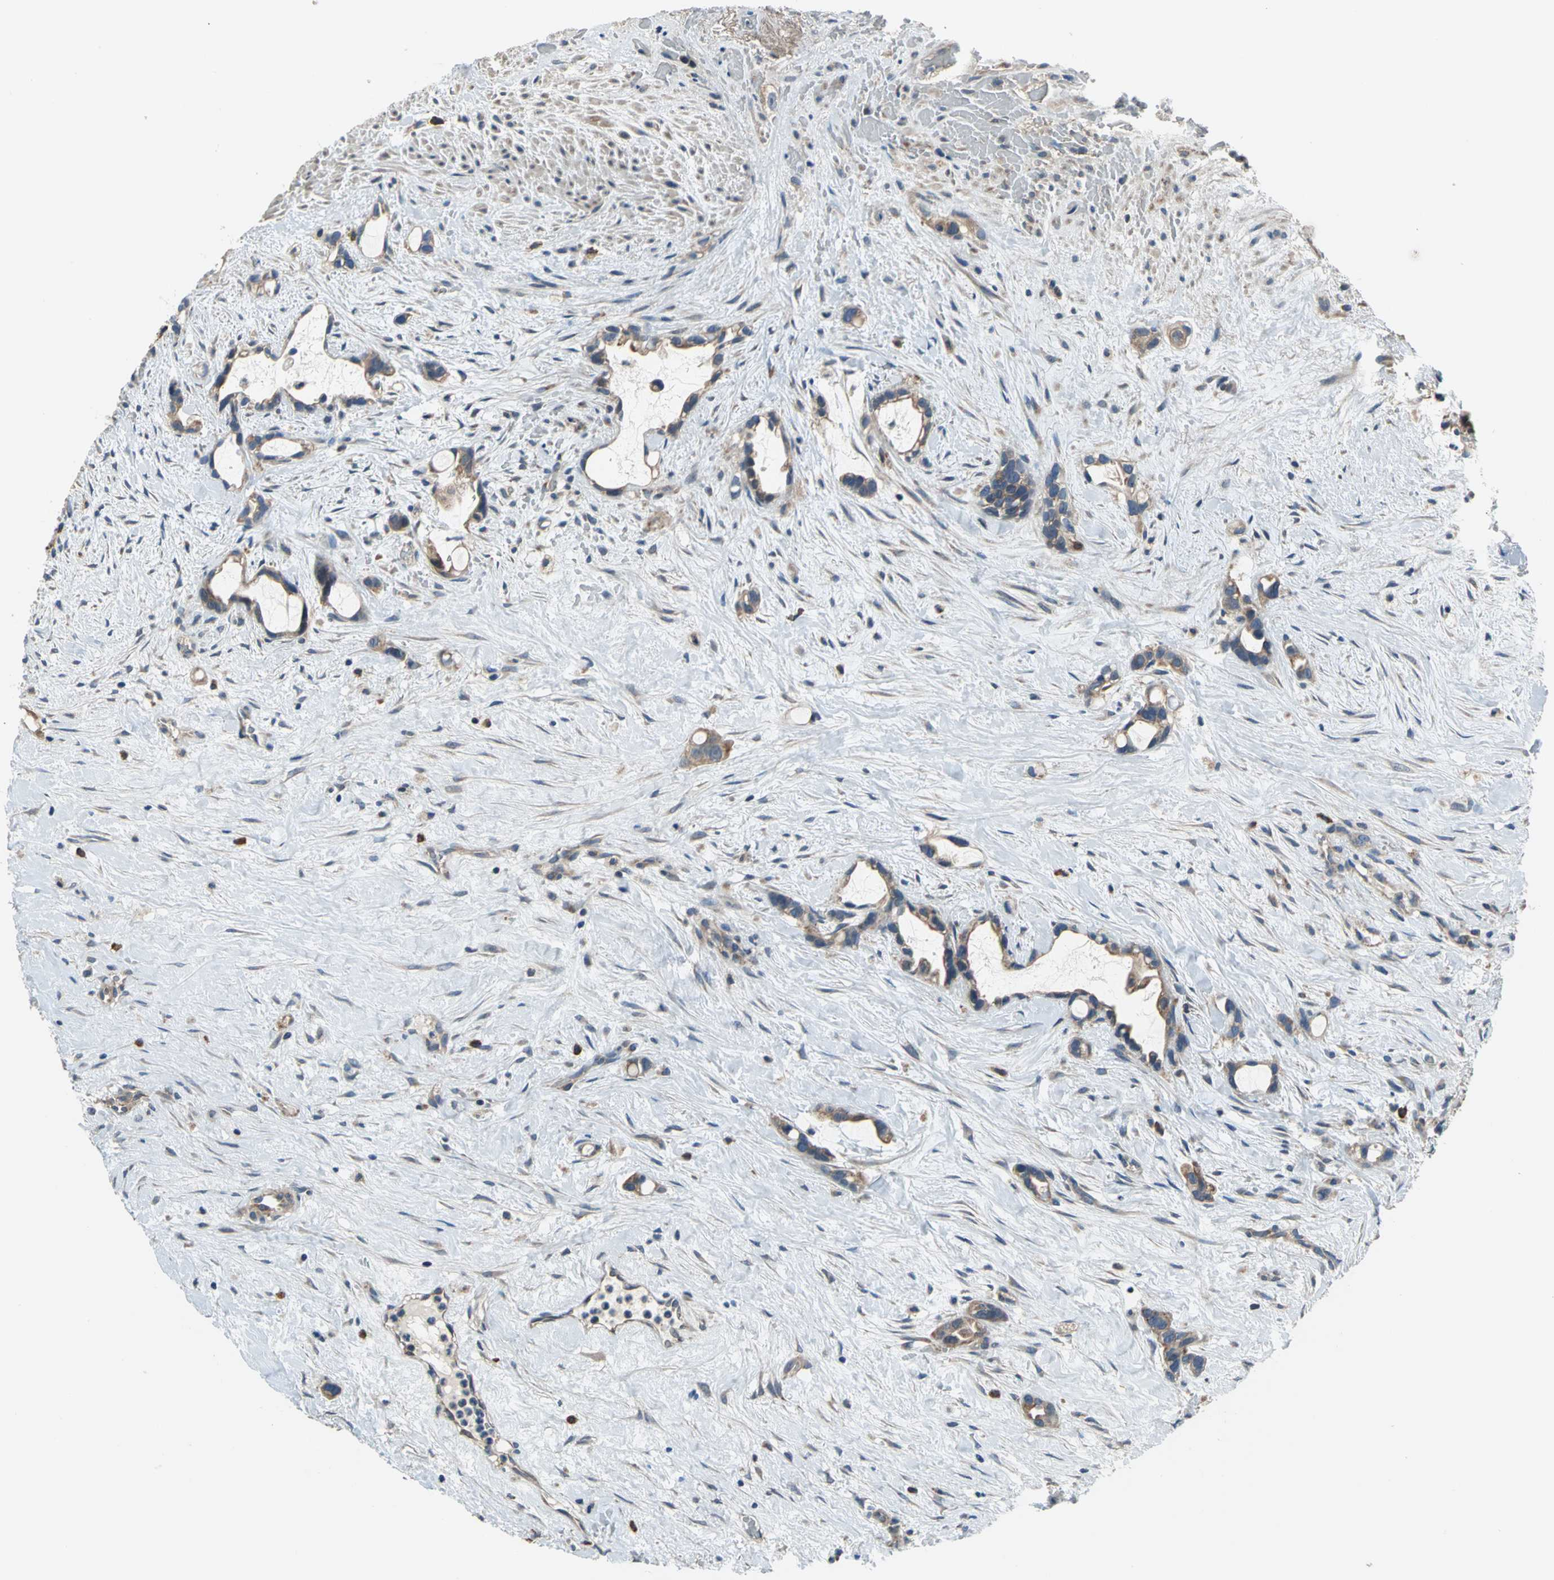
{"staining": {"intensity": "moderate", "quantity": ">75%", "location": "cytoplasmic/membranous"}, "tissue": "liver cancer", "cell_type": "Tumor cells", "image_type": "cancer", "snomed": [{"axis": "morphology", "description": "Cholangiocarcinoma"}, {"axis": "topography", "description": "Liver"}], "caption": "Immunohistochemistry (DAB (3,3'-diaminobenzidine)) staining of liver cholangiocarcinoma reveals moderate cytoplasmic/membranous protein expression in approximately >75% of tumor cells.", "gene": "TRAK1", "patient": {"sex": "female", "age": 65}}